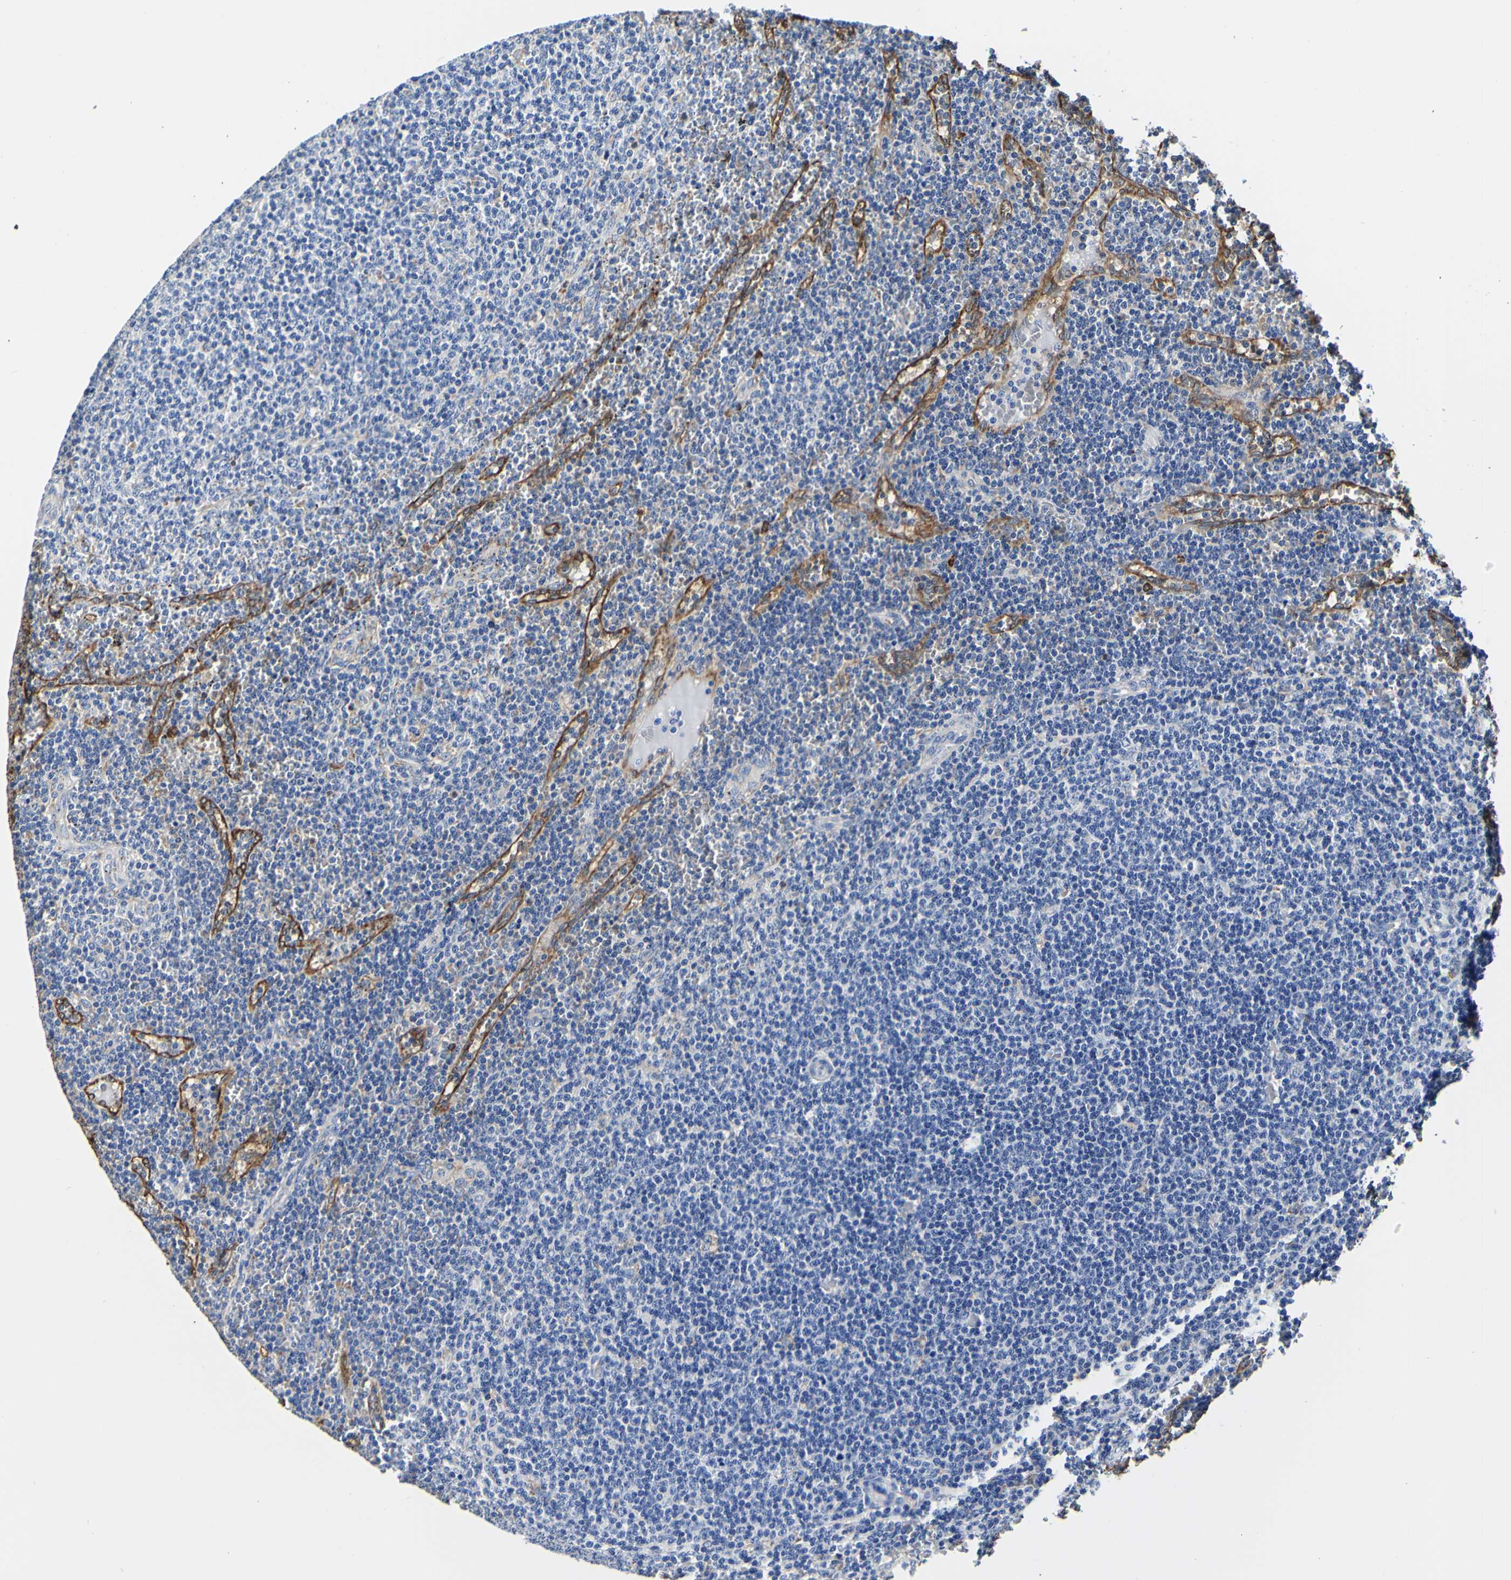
{"staining": {"intensity": "negative", "quantity": "none", "location": "none"}, "tissue": "lymphoma", "cell_type": "Tumor cells", "image_type": "cancer", "snomed": [{"axis": "morphology", "description": "Malignant lymphoma, non-Hodgkin's type, Low grade"}, {"axis": "topography", "description": "Spleen"}], "caption": "Tumor cells show no significant protein expression in lymphoma.", "gene": "P4HB", "patient": {"sex": "female", "age": 50}}